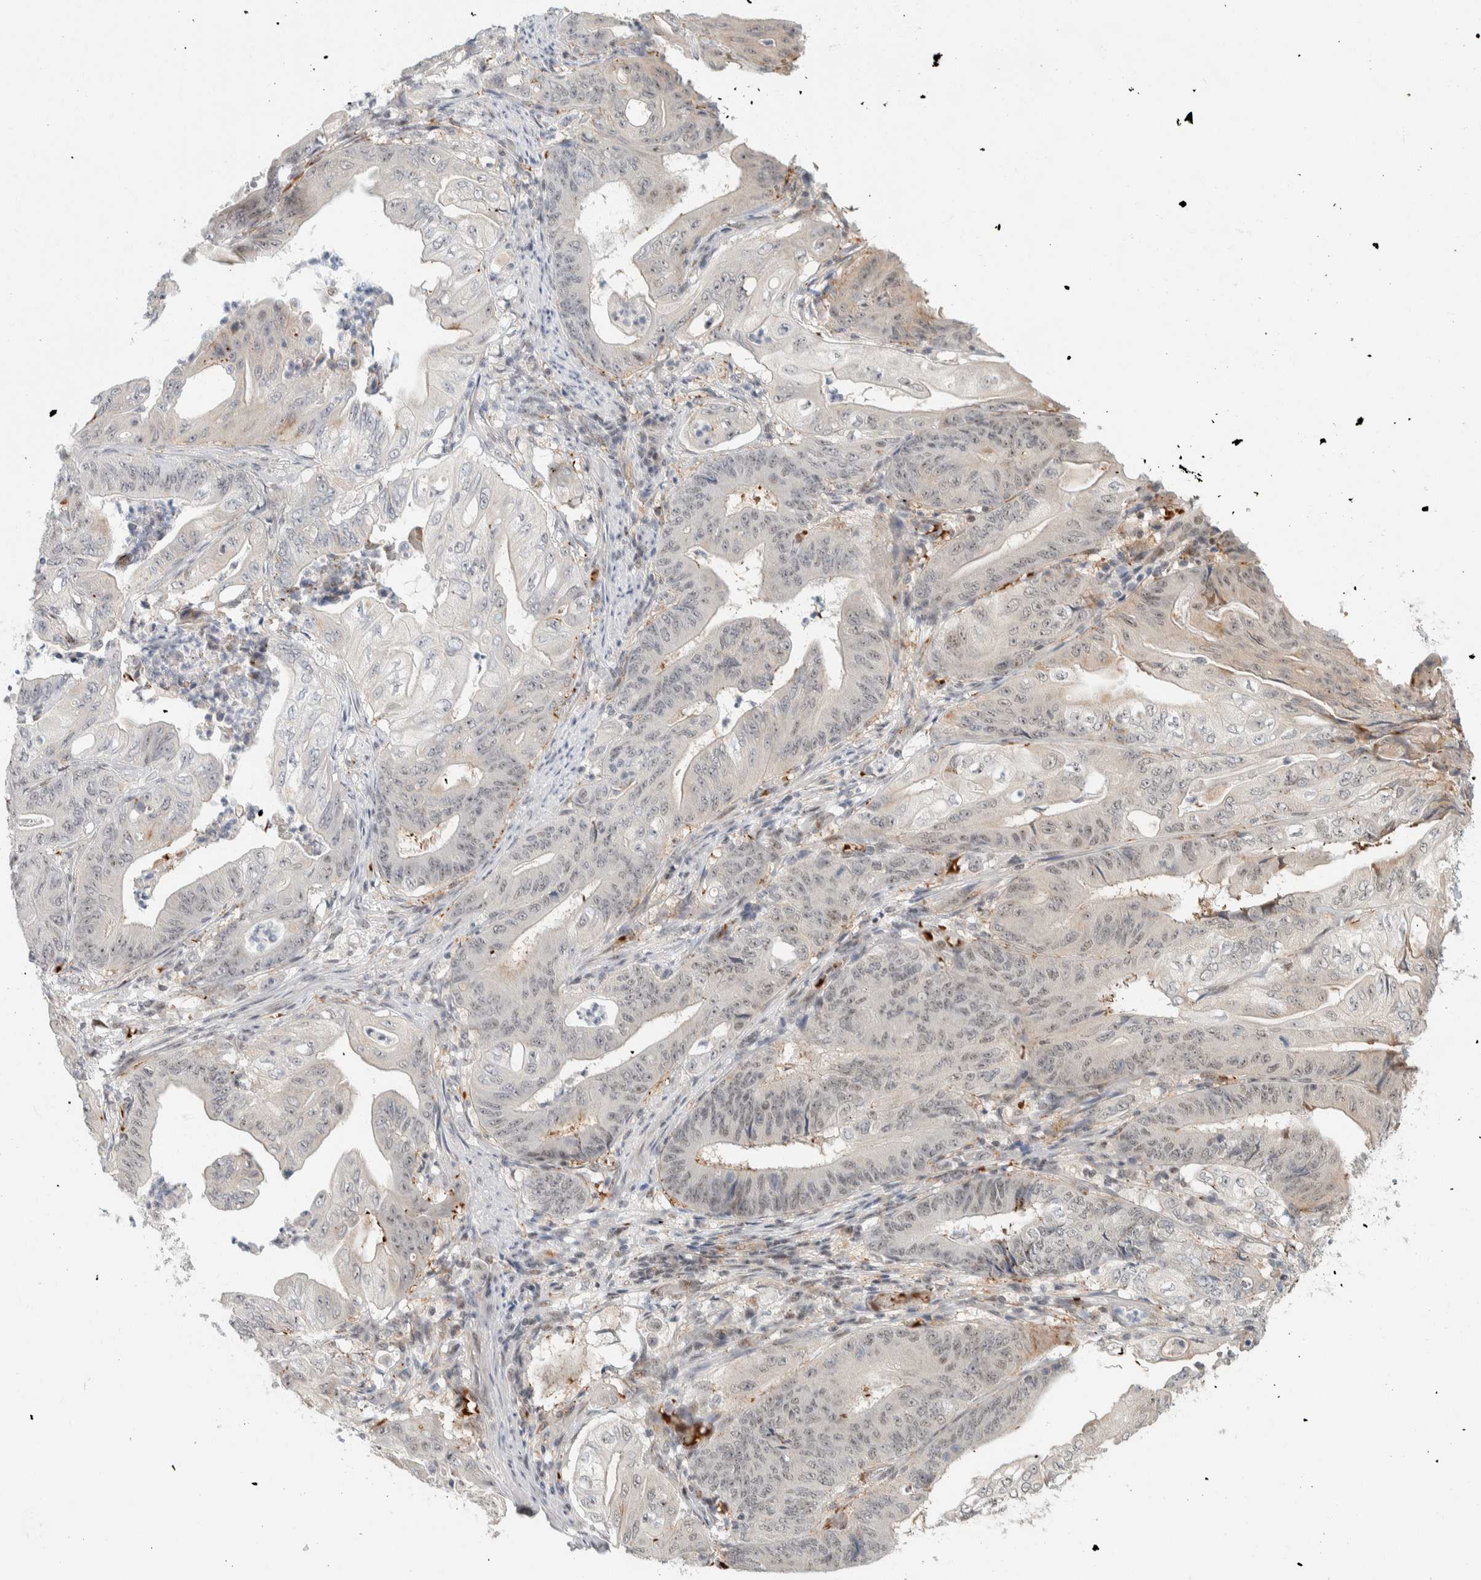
{"staining": {"intensity": "weak", "quantity": "25%-75%", "location": "nuclear"}, "tissue": "stomach cancer", "cell_type": "Tumor cells", "image_type": "cancer", "snomed": [{"axis": "morphology", "description": "Adenocarcinoma, NOS"}, {"axis": "topography", "description": "Stomach"}], "caption": "Tumor cells reveal weak nuclear staining in about 25%-75% of cells in adenocarcinoma (stomach).", "gene": "ZBTB2", "patient": {"sex": "female", "age": 73}}